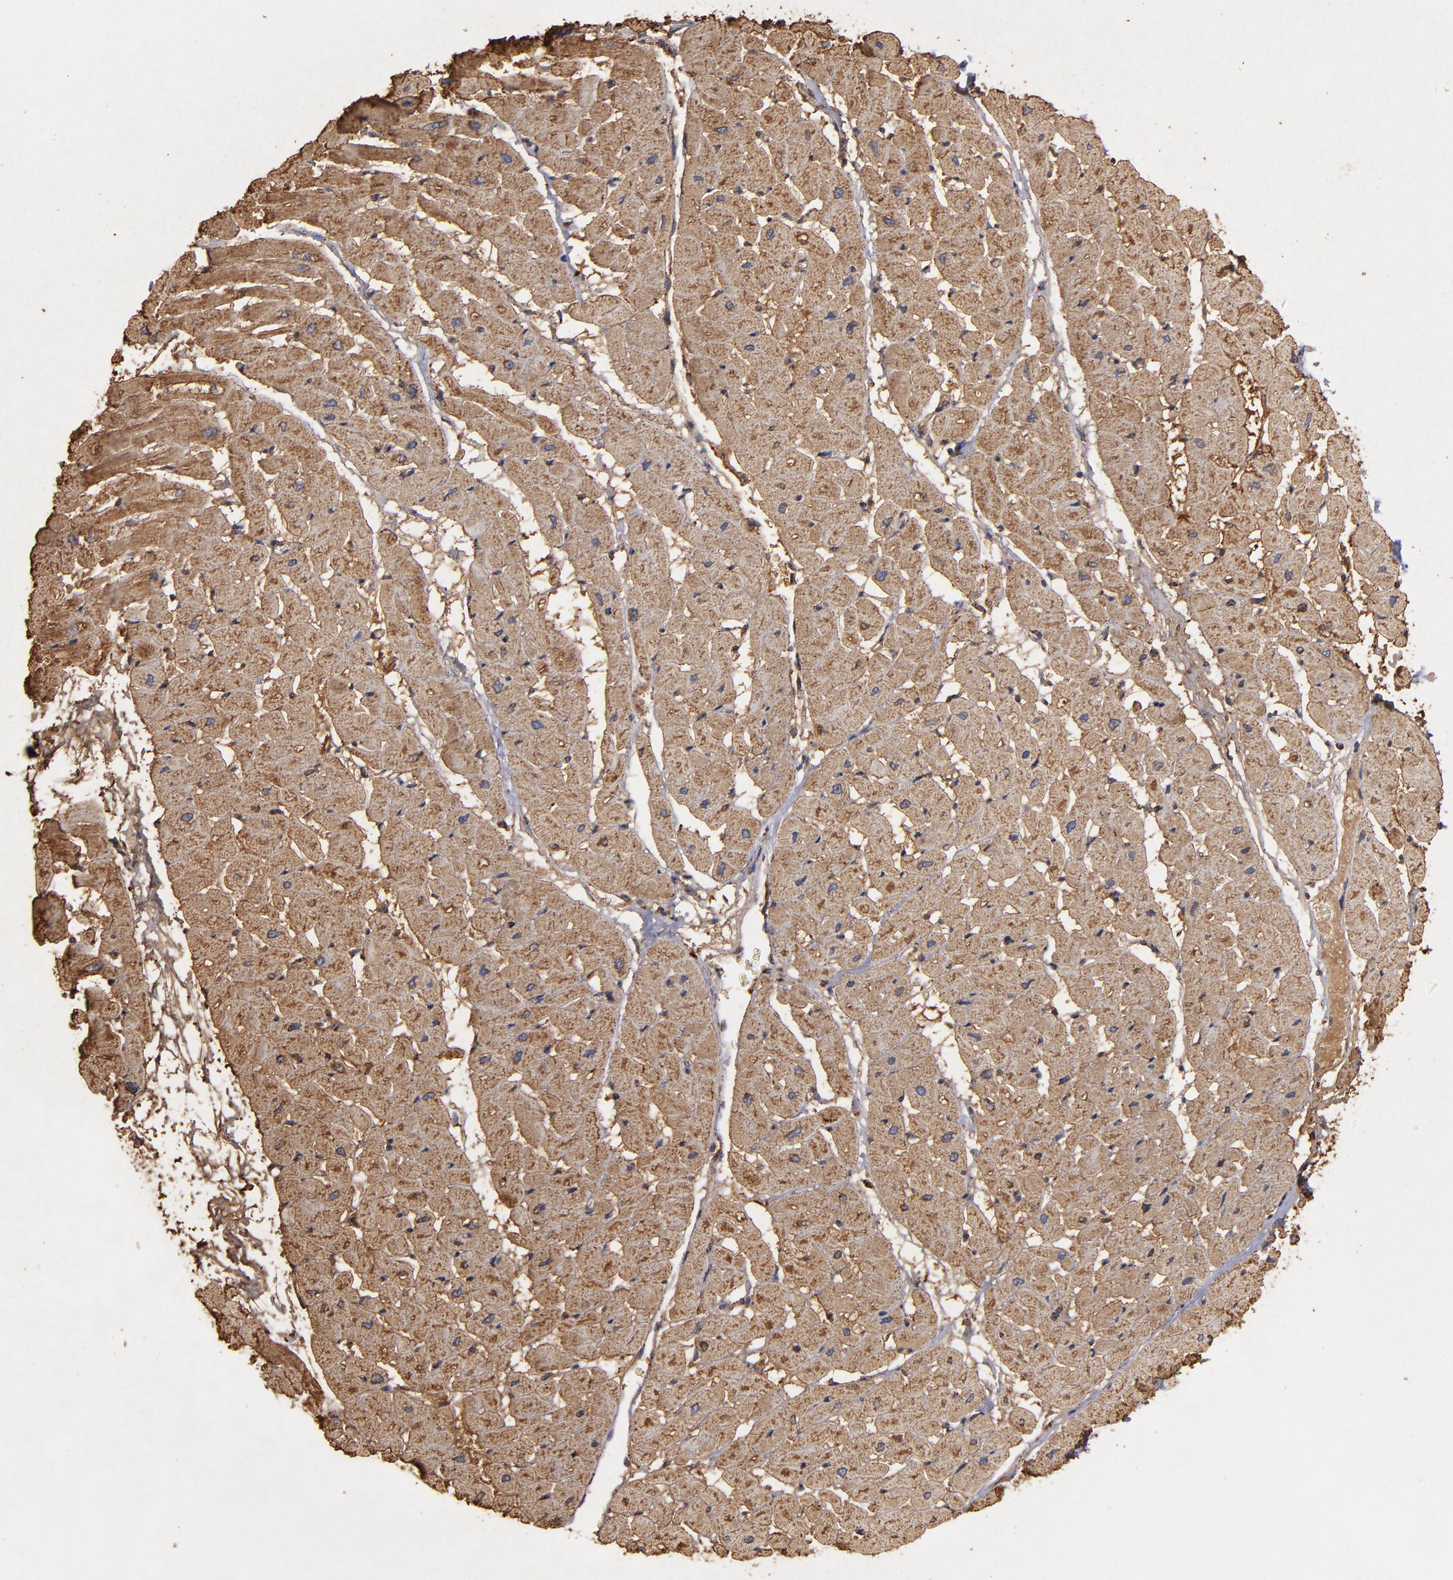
{"staining": {"intensity": "strong", "quantity": ">75%", "location": "cytoplasmic/membranous"}, "tissue": "heart muscle", "cell_type": "Cardiomyocytes", "image_type": "normal", "snomed": [{"axis": "morphology", "description": "Normal tissue, NOS"}, {"axis": "topography", "description": "Heart"}], "caption": "Protein staining displays strong cytoplasmic/membranous positivity in approximately >75% of cardiomyocytes in normal heart muscle.", "gene": "SOD2", "patient": {"sex": "male", "age": 45}}